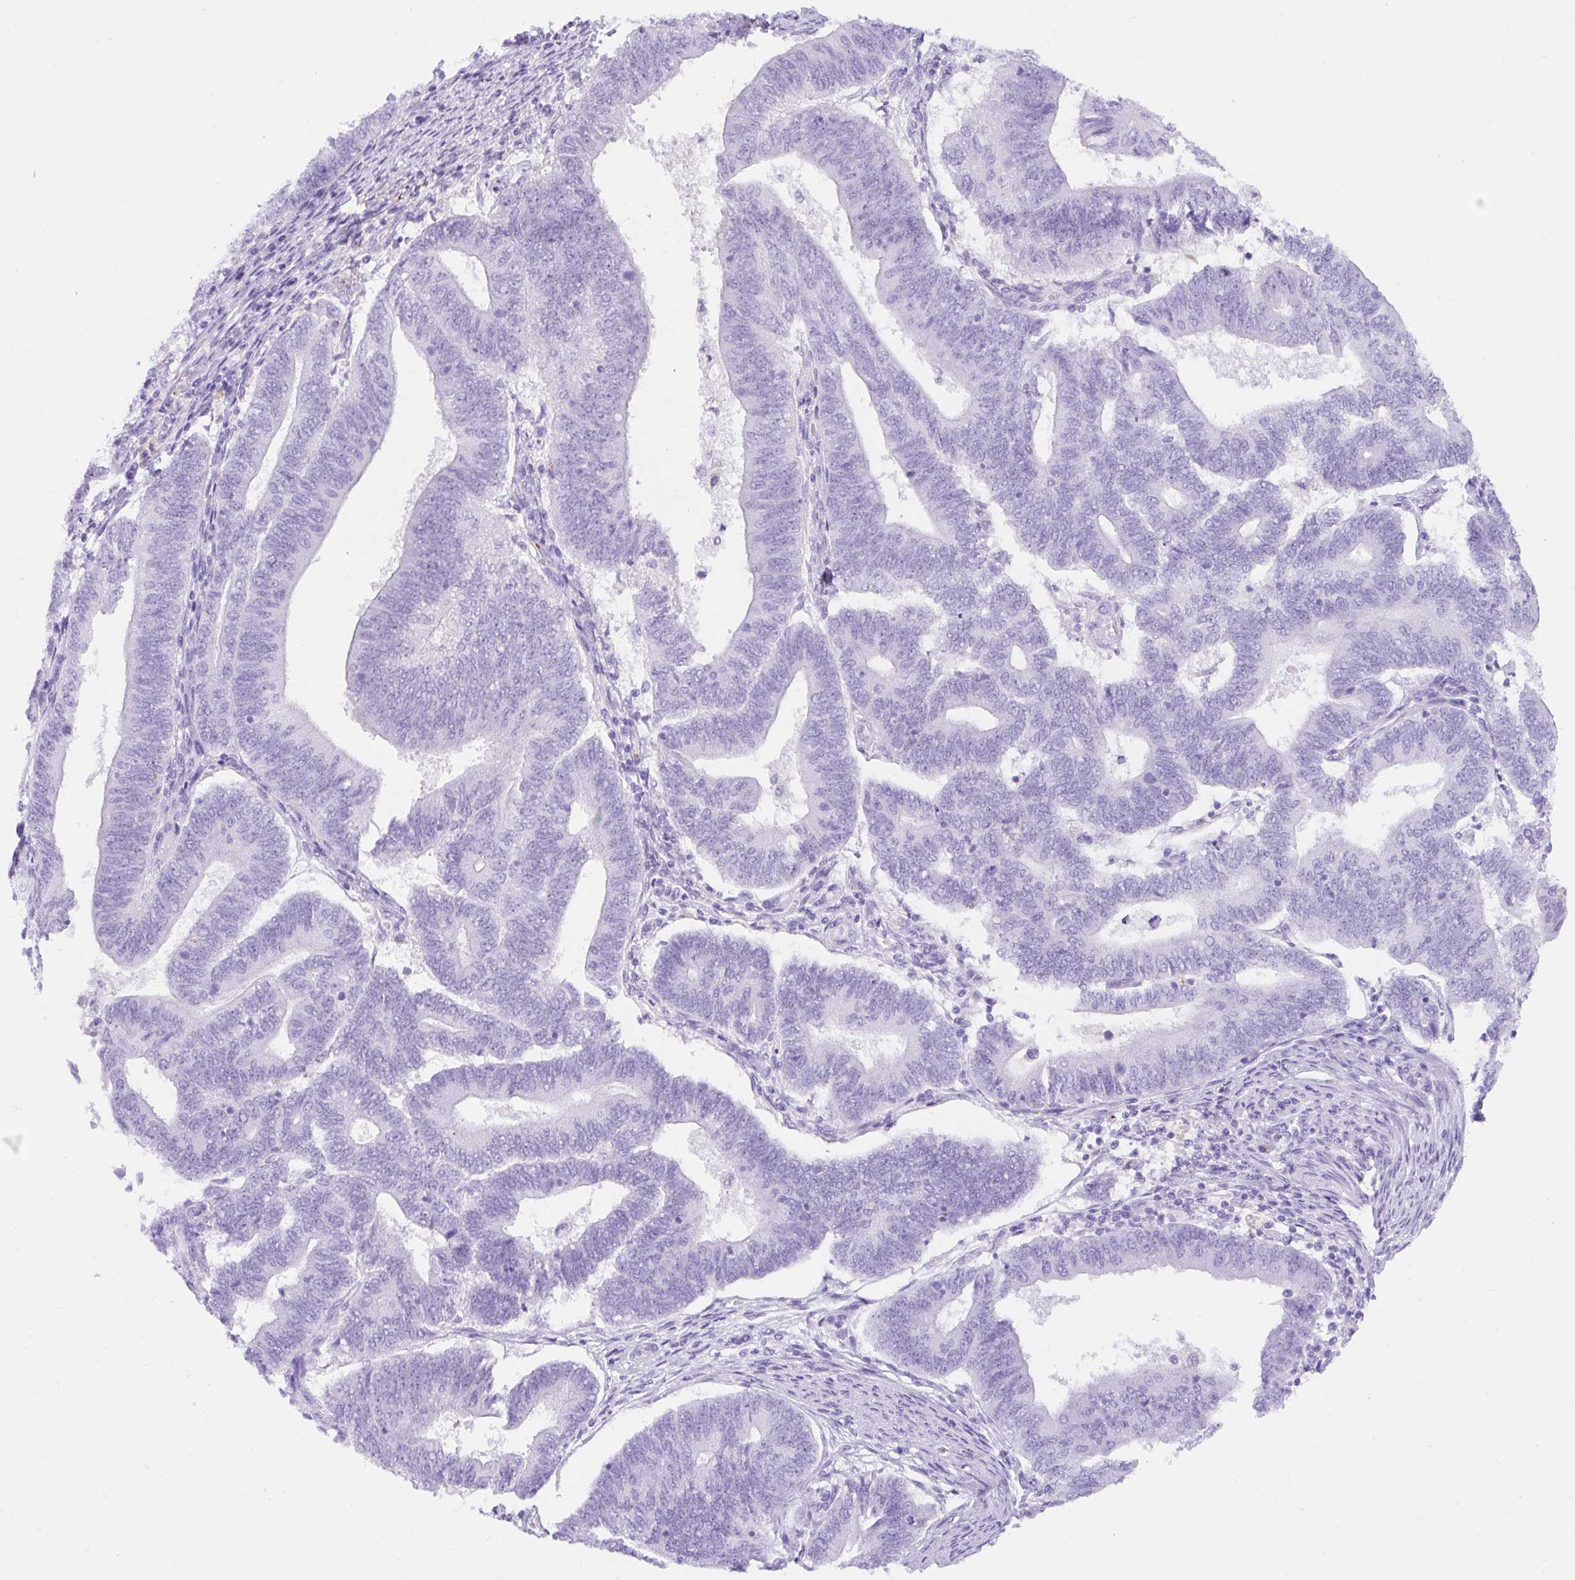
{"staining": {"intensity": "negative", "quantity": "none", "location": "none"}, "tissue": "endometrial cancer", "cell_type": "Tumor cells", "image_type": "cancer", "snomed": [{"axis": "morphology", "description": "Adenocarcinoma, NOS"}, {"axis": "topography", "description": "Endometrium"}], "caption": "Immunohistochemistry image of neoplastic tissue: adenocarcinoma (endometrial) stained with DAB (3,3'-diaminobenzidine) demonstrates no significant protein staining in tumor cells. The staining is performed using DAB brown chromogen with nuclei counter-stained in using hematoxylin.", "gene": "APOC4-APOC2", "patient": {"sex": "female", "age": 70}}